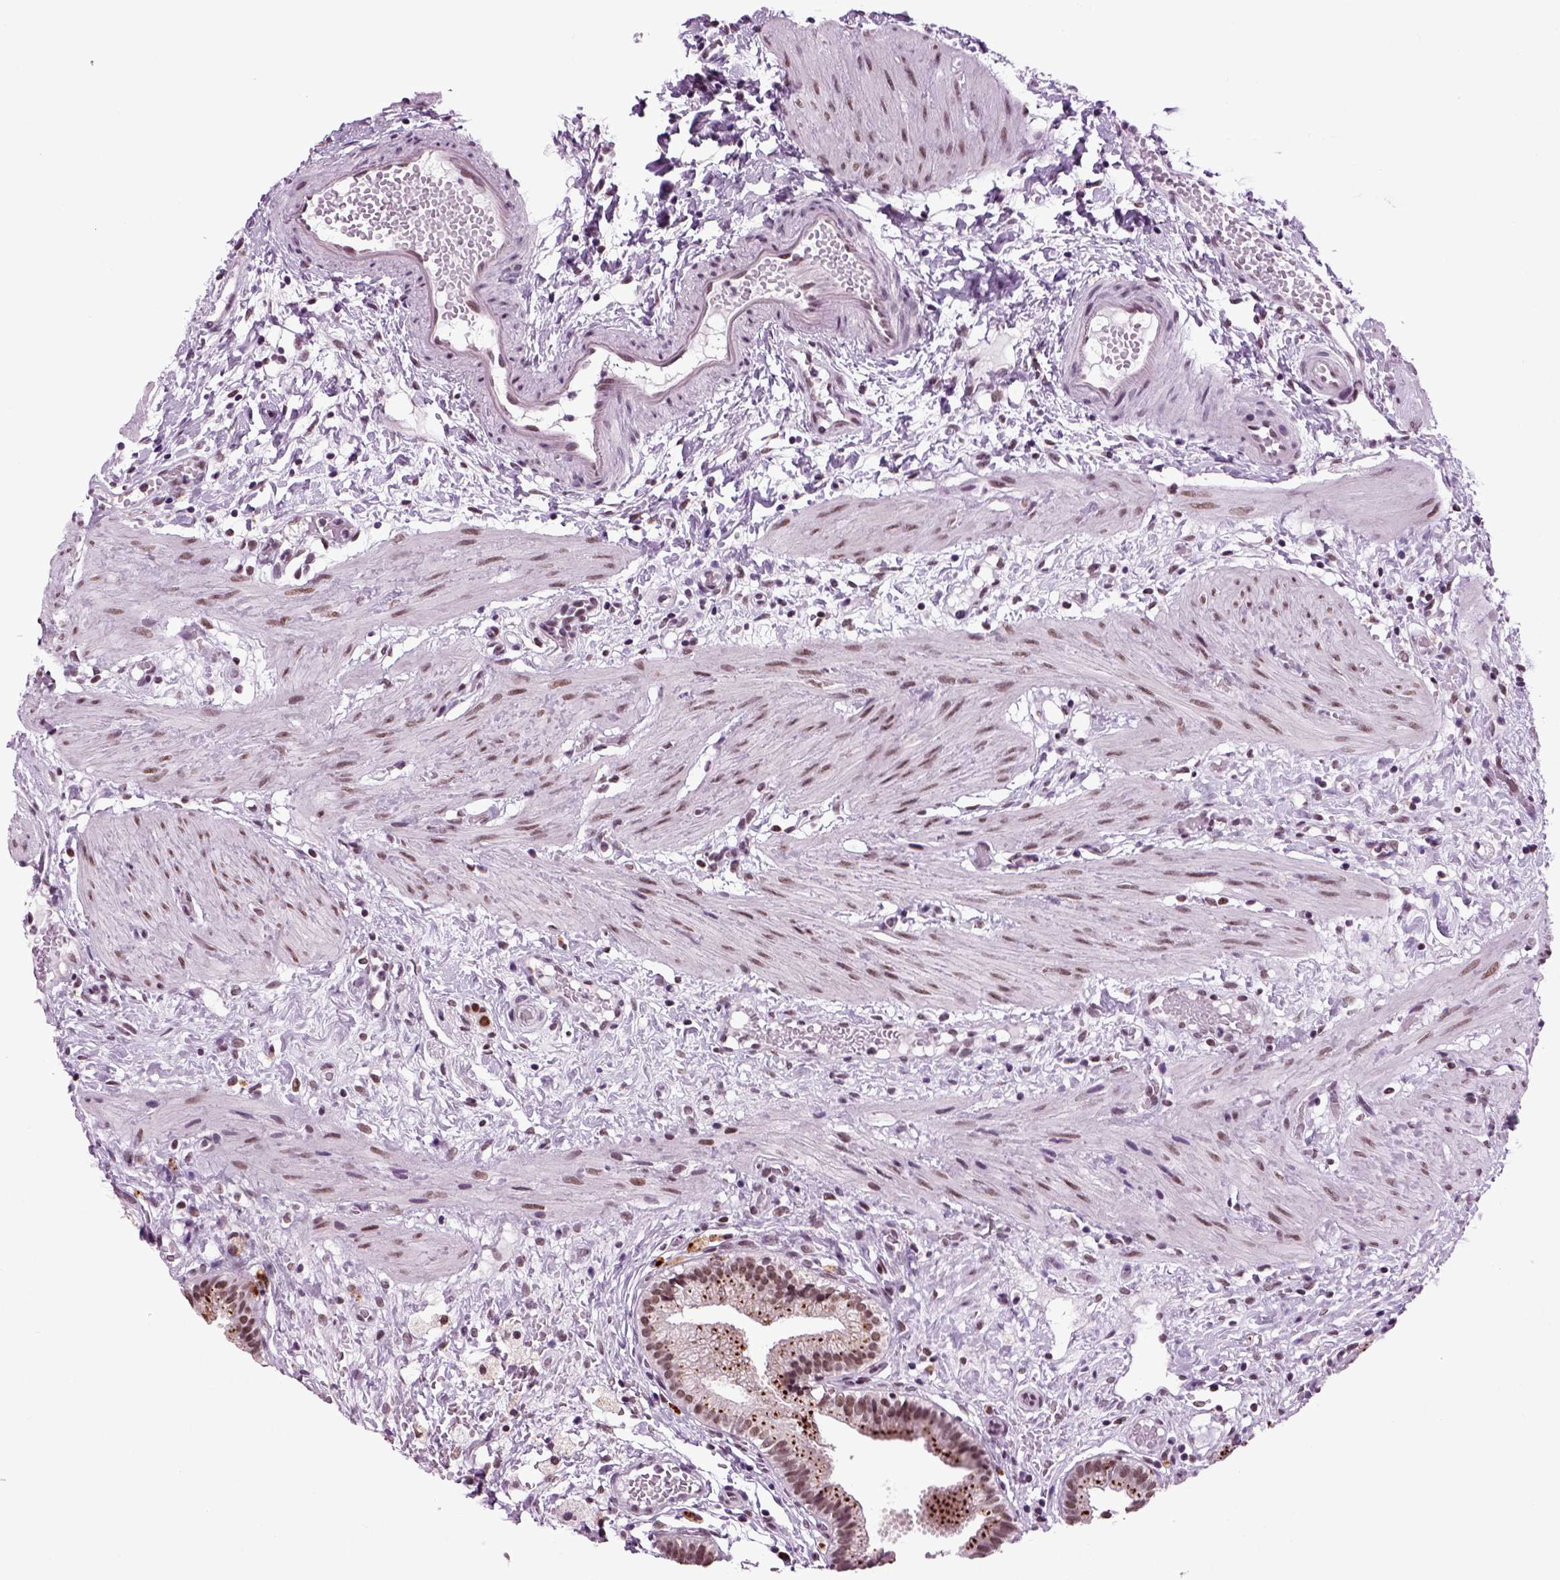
{"staining": {"intensity": "weak", "quantity": "25%-75%", "location": "nuclear"}, "tissue": "gallbladder", "cell_type": "Glandular cells", "image_type": "normal", "snomed": [{"axis": "morphology", "description": "Normal tissue, NOS"}, {"axis": "topography", "description": "Gallbladder"}], "caption": "Benign gallbladder shows weak nuclear positivity in about 25%-75% of glandular cells.", "gene": "RCOR3", "patient": {"sex": "female", "age": 24}}